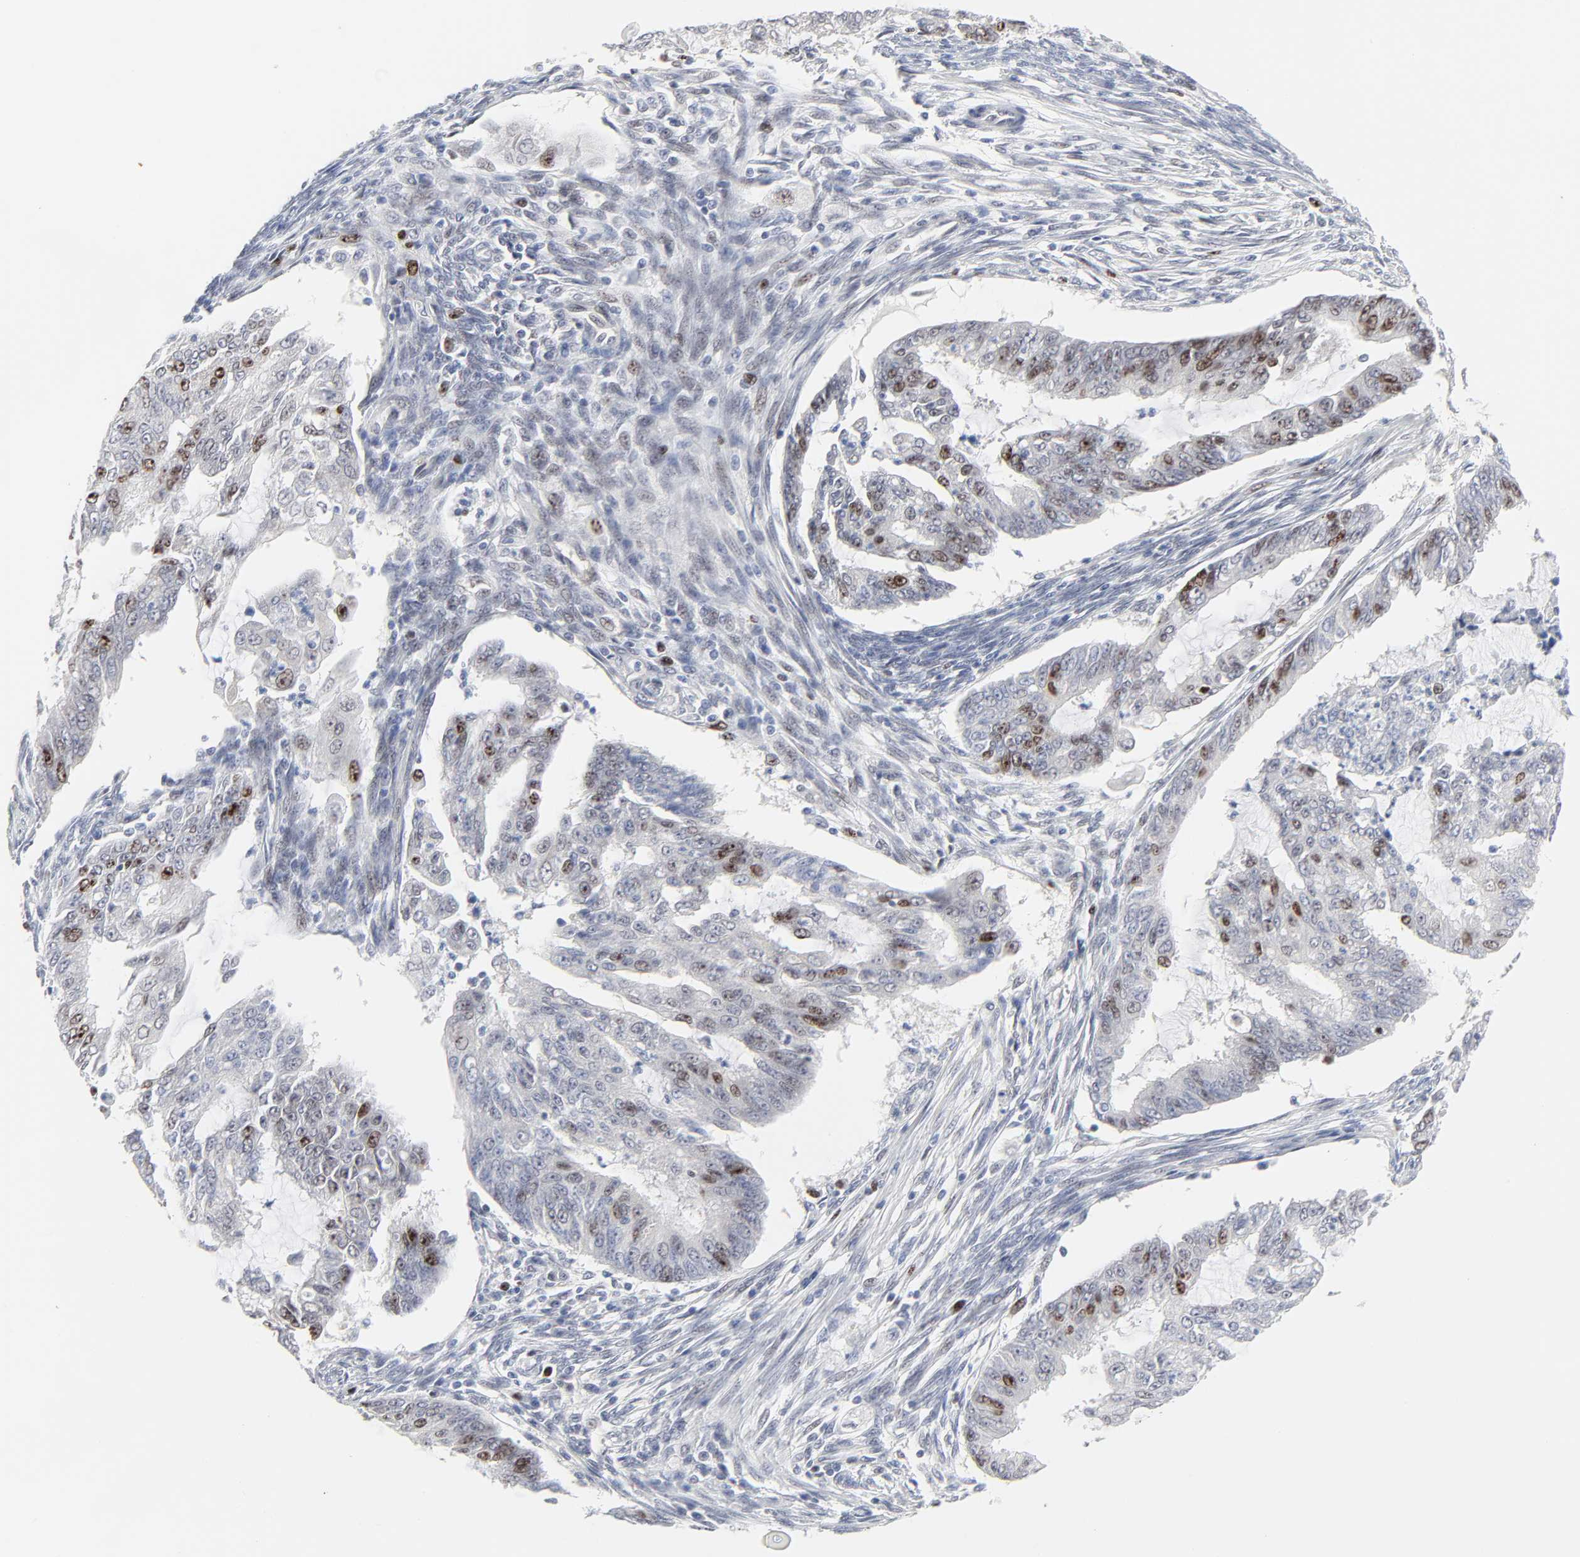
{"staining": {"intensity": "moderate", "quantity": "<25%", "location": "nuclear"}, "tissue": "endometrial cancer", "cell_type": "Tumor cells", "image_type": "cancer", "snomed": [{"axis": "morphology", "description": "Adenocarcinoma, NOS"}, {"axis": "topography", "description": "Endometrium"}], "caption": "There is low levels of moderate nuclear positivity in tumor cells of adenocarcinoma (endometrial), as demonstrated by immunohistochemical staining (brown color).", "gene": "ZNF589", "patient": {"sex": "female", "age": 75}}